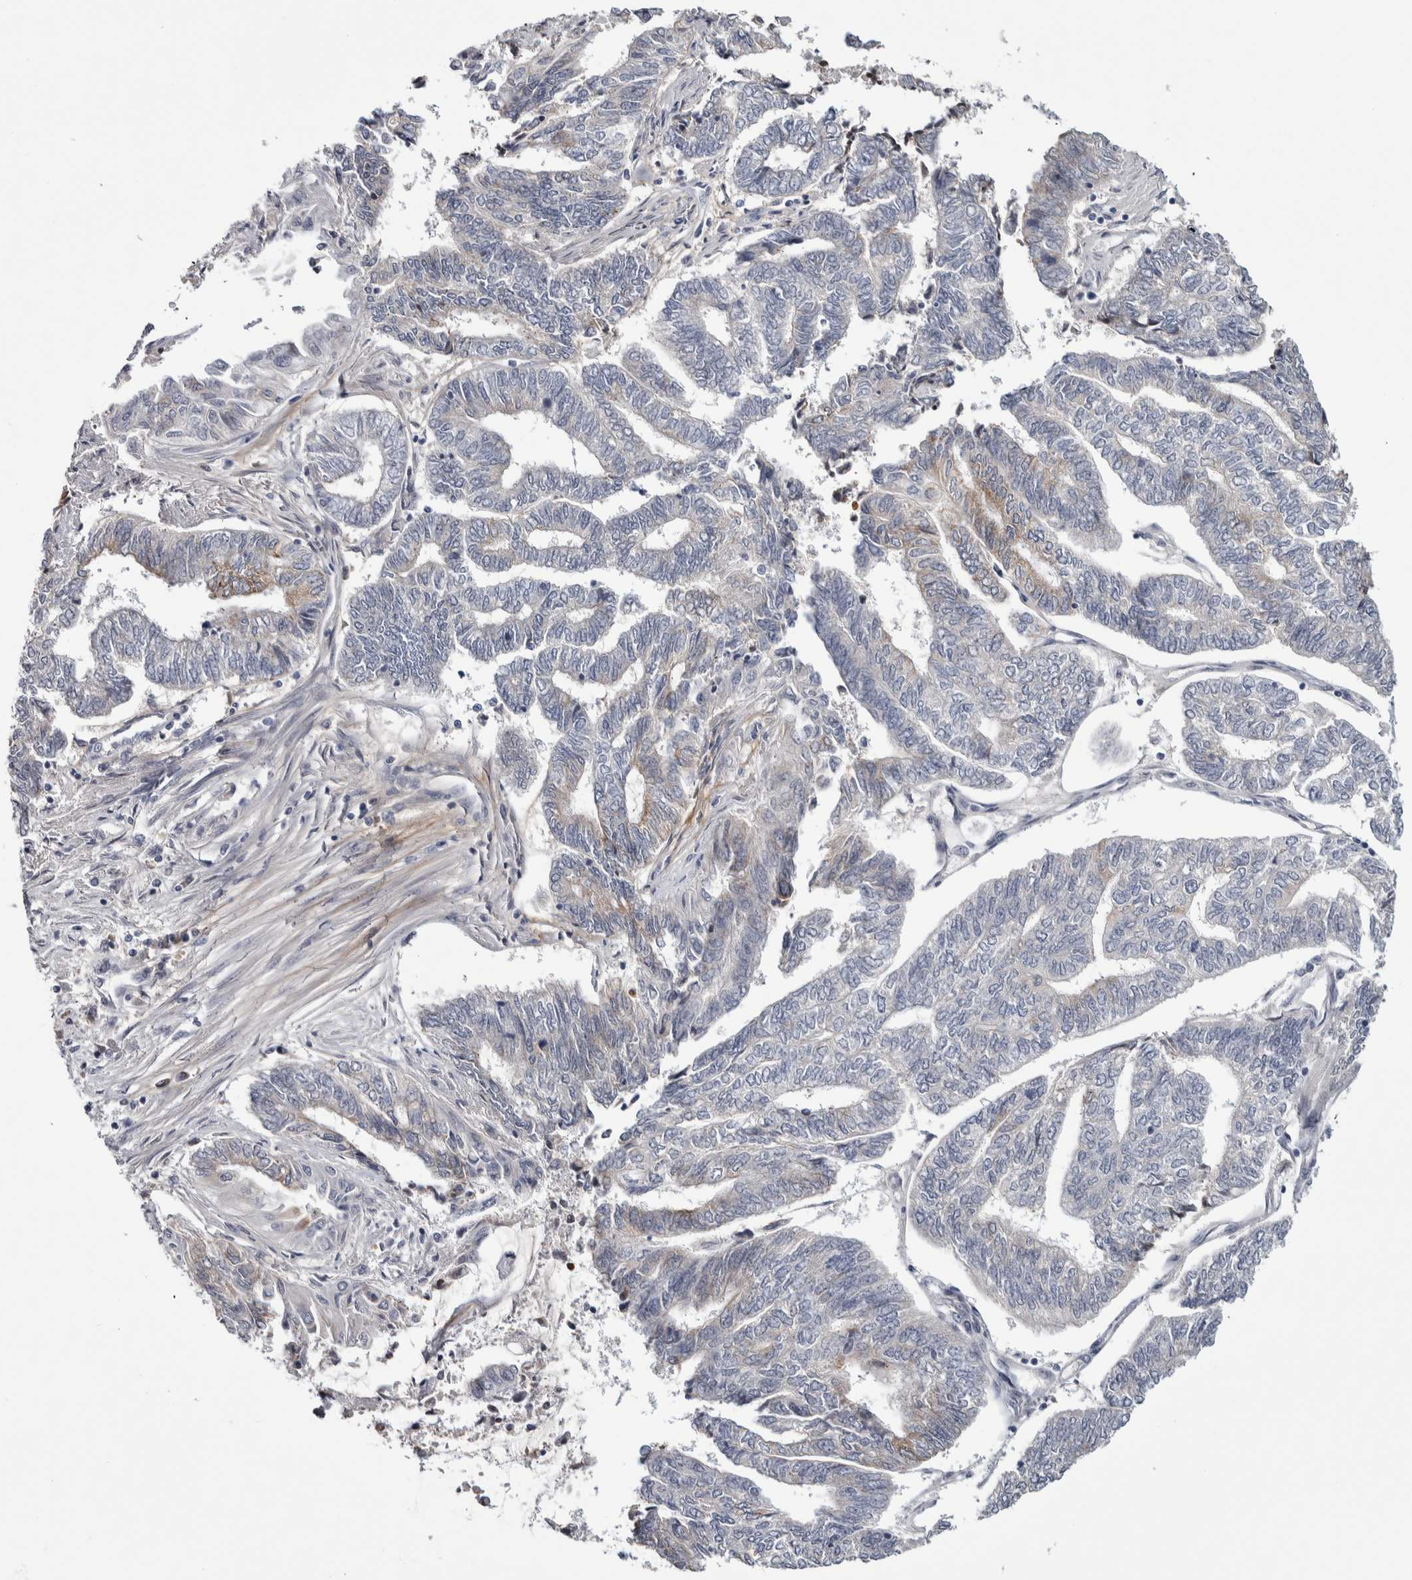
{"staining": {"intensity": "negative", "quantity": "none", "location": "none"}, "tissue": "endometrial cancer", "cell_type": "Tumor cells", "image_type": "cancer", "snomed": [{"axis": "morphology", "description": "Adenocarcinoma, NOS"}, {"axis": "topography", "description": "Uterus"}, {"axis": "topography", "description": "Endometrium"}], "caption": "Immunohistochemistry of endometrial cancer displays no positivity in tumor cells.", "gene": "ASPN", "patient": {"sex": "female", "age": 70}}